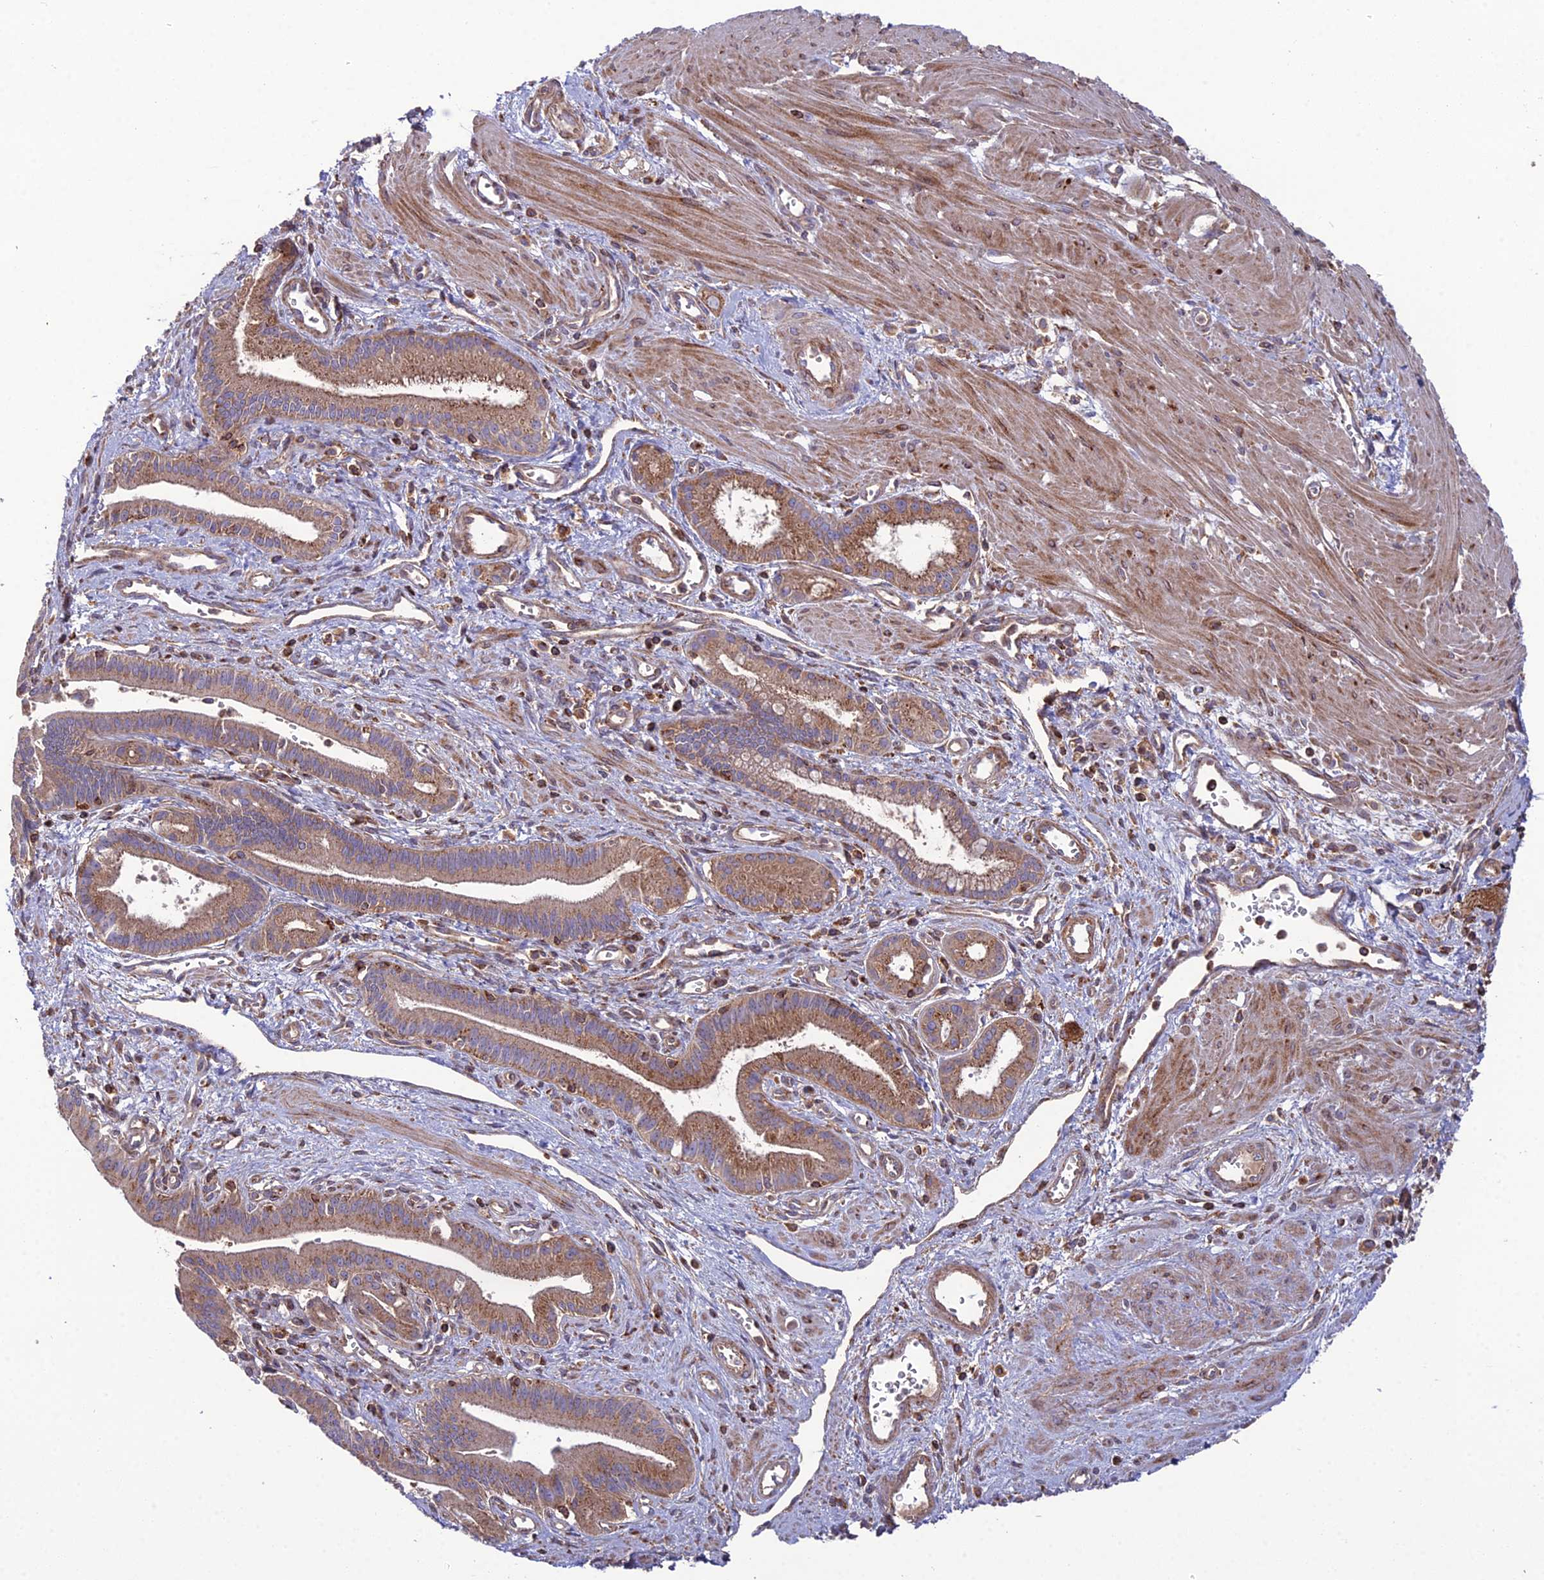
{"staining": {"intensity": "moderate", "quantity": ">75%", "location": "cytoplasmic/membranous"}, "tissue": "pancreatic cancer", "cell_type": "Tumor cells", "image_type": "cancer", "snomed": [{"axis": "morphology", "description": "Adenocarcinoma, NOS"}, {"axis": "topography", "description": "Pancreas"}], "caption": "Protein staining of pancreatic adenocarcinoma tissue exhibits moderate cytoplasmic/membranous expression in about >75% of tumor cells.", "gene": "LNPEP", "patient": {"sex": "male", "age": 78}}